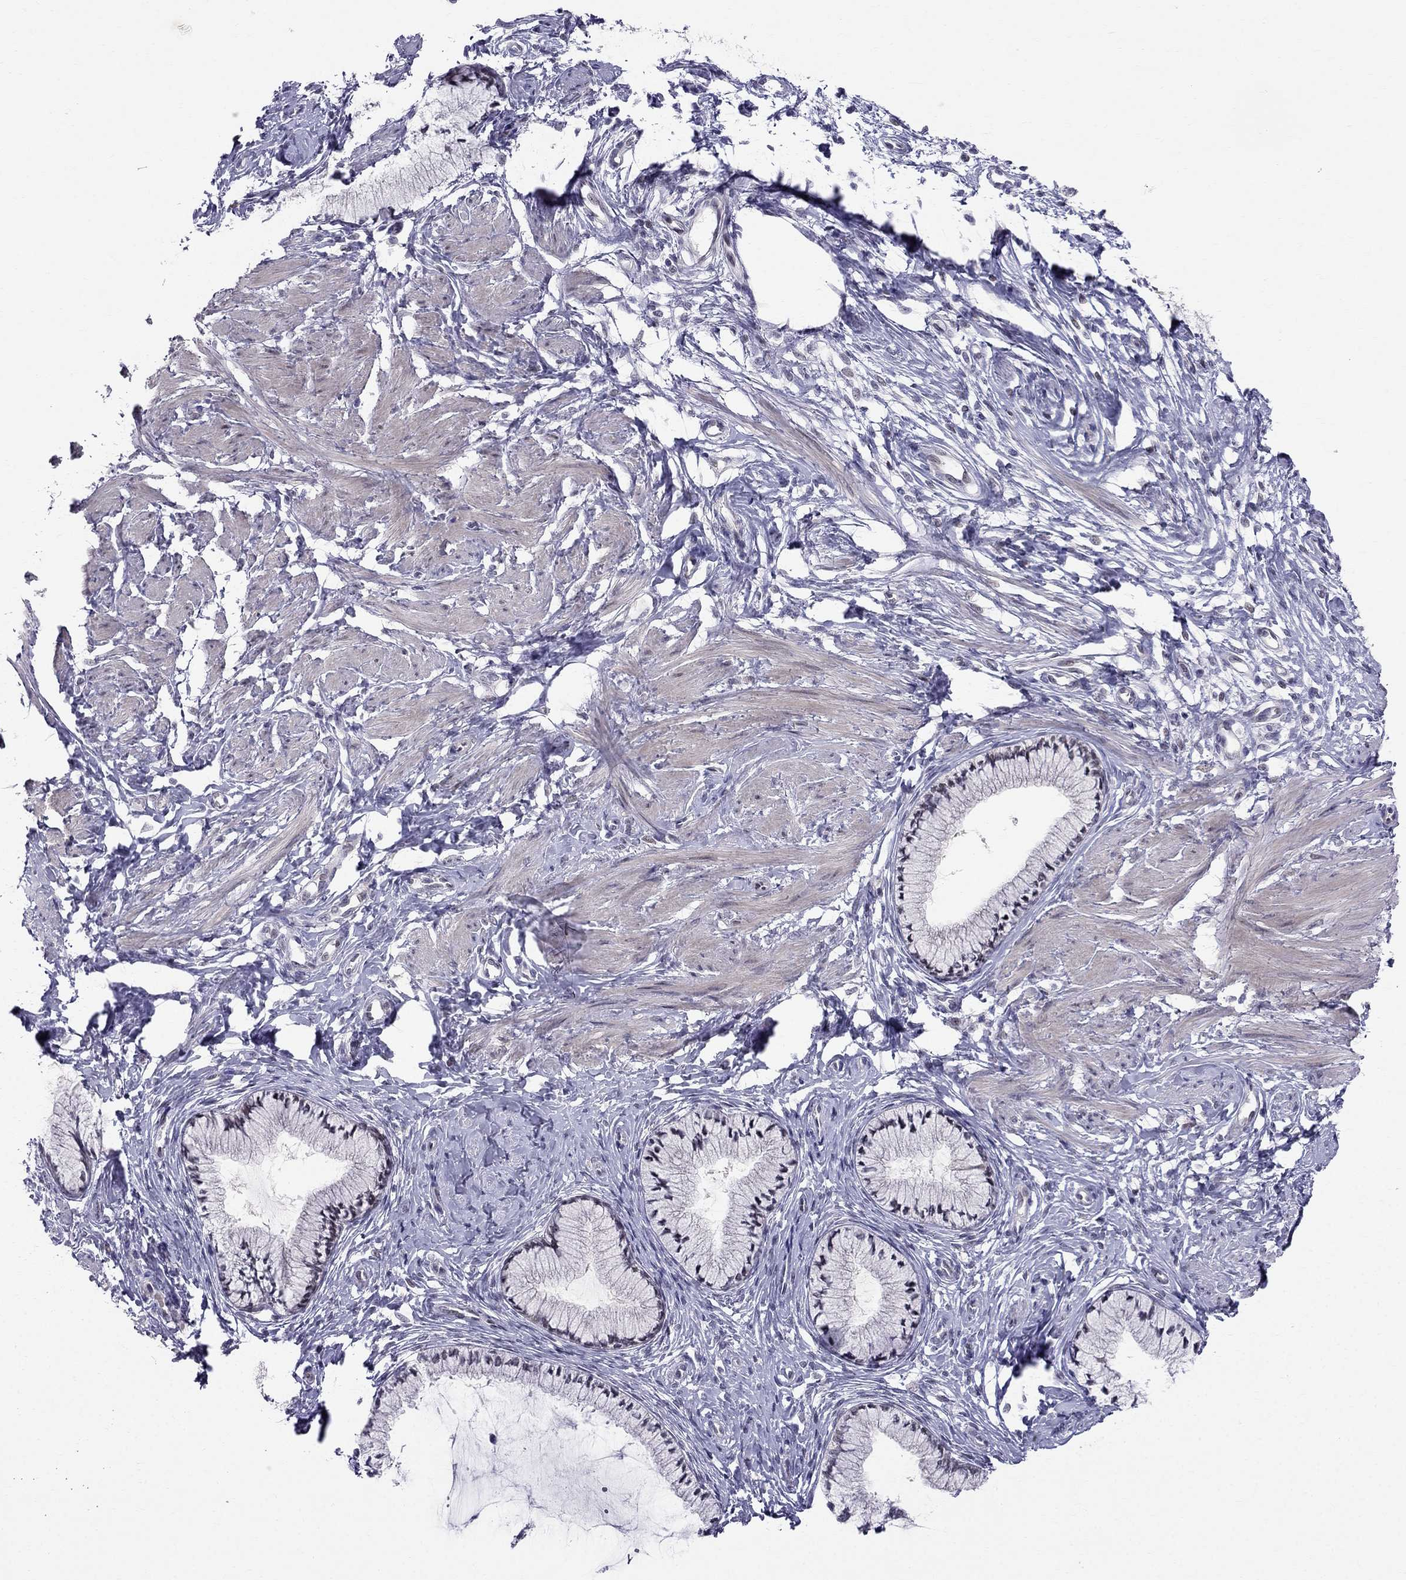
{"staining": {"intensity": "negative", "quantity": "none", "location": "none"}, "tissue": "cervix", "cell_type": "Glandular cells", "image_type": "normal", "snomed": [{"axis": "morphology", "description": "Normal tissue, NOS"}, {"axis": "topography", "description": "Cervix"}], "caption": "Cervix was stained to show a protein in brown. There is no significant staining in glandular cells. (DAB immunohistochemistry with hematoxylin counter stain).", "gene": "BAG5", "patient": {"sex": "female", "age": 37}}